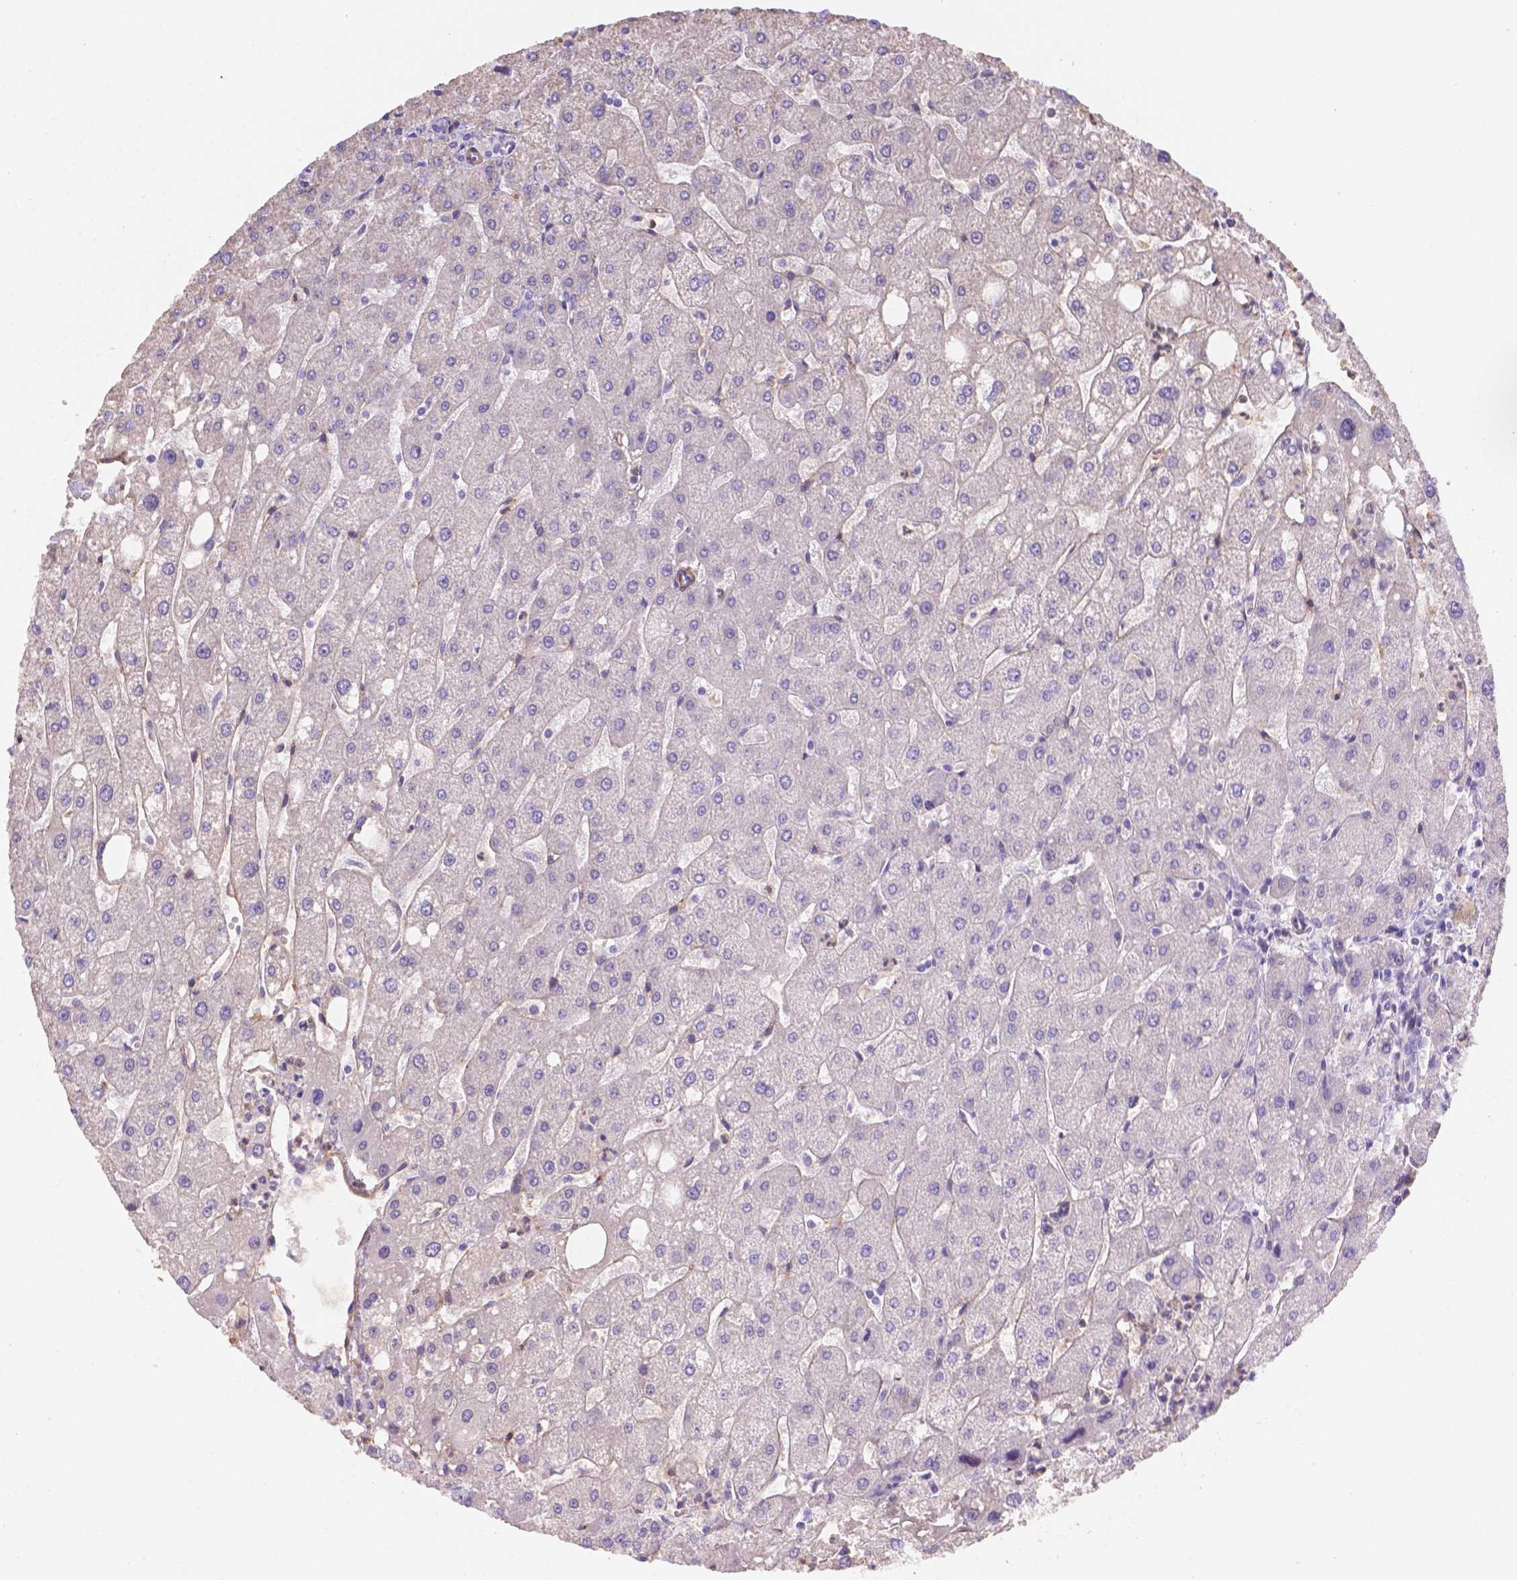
{"staining": {"intensity": "negative", "quantity": "none", "location": "none"}, "tissue": "liver", "cell_type": "Cholangiocytes", "image_type": "normal", "snomed": [{"axis": "morphology", "description": "Normal tissue, NOS"}, {"axis": "topography", "description": "Liver"}], "caption": "Liver was stained to show a protein in brown. There is no significant expression in cholangiocytes. (Immunohistochemistry (ihc), brightfield microscopy, high magnification).", "gene": "NXPE2", "patient": {"sex": "male", "age": 67}}